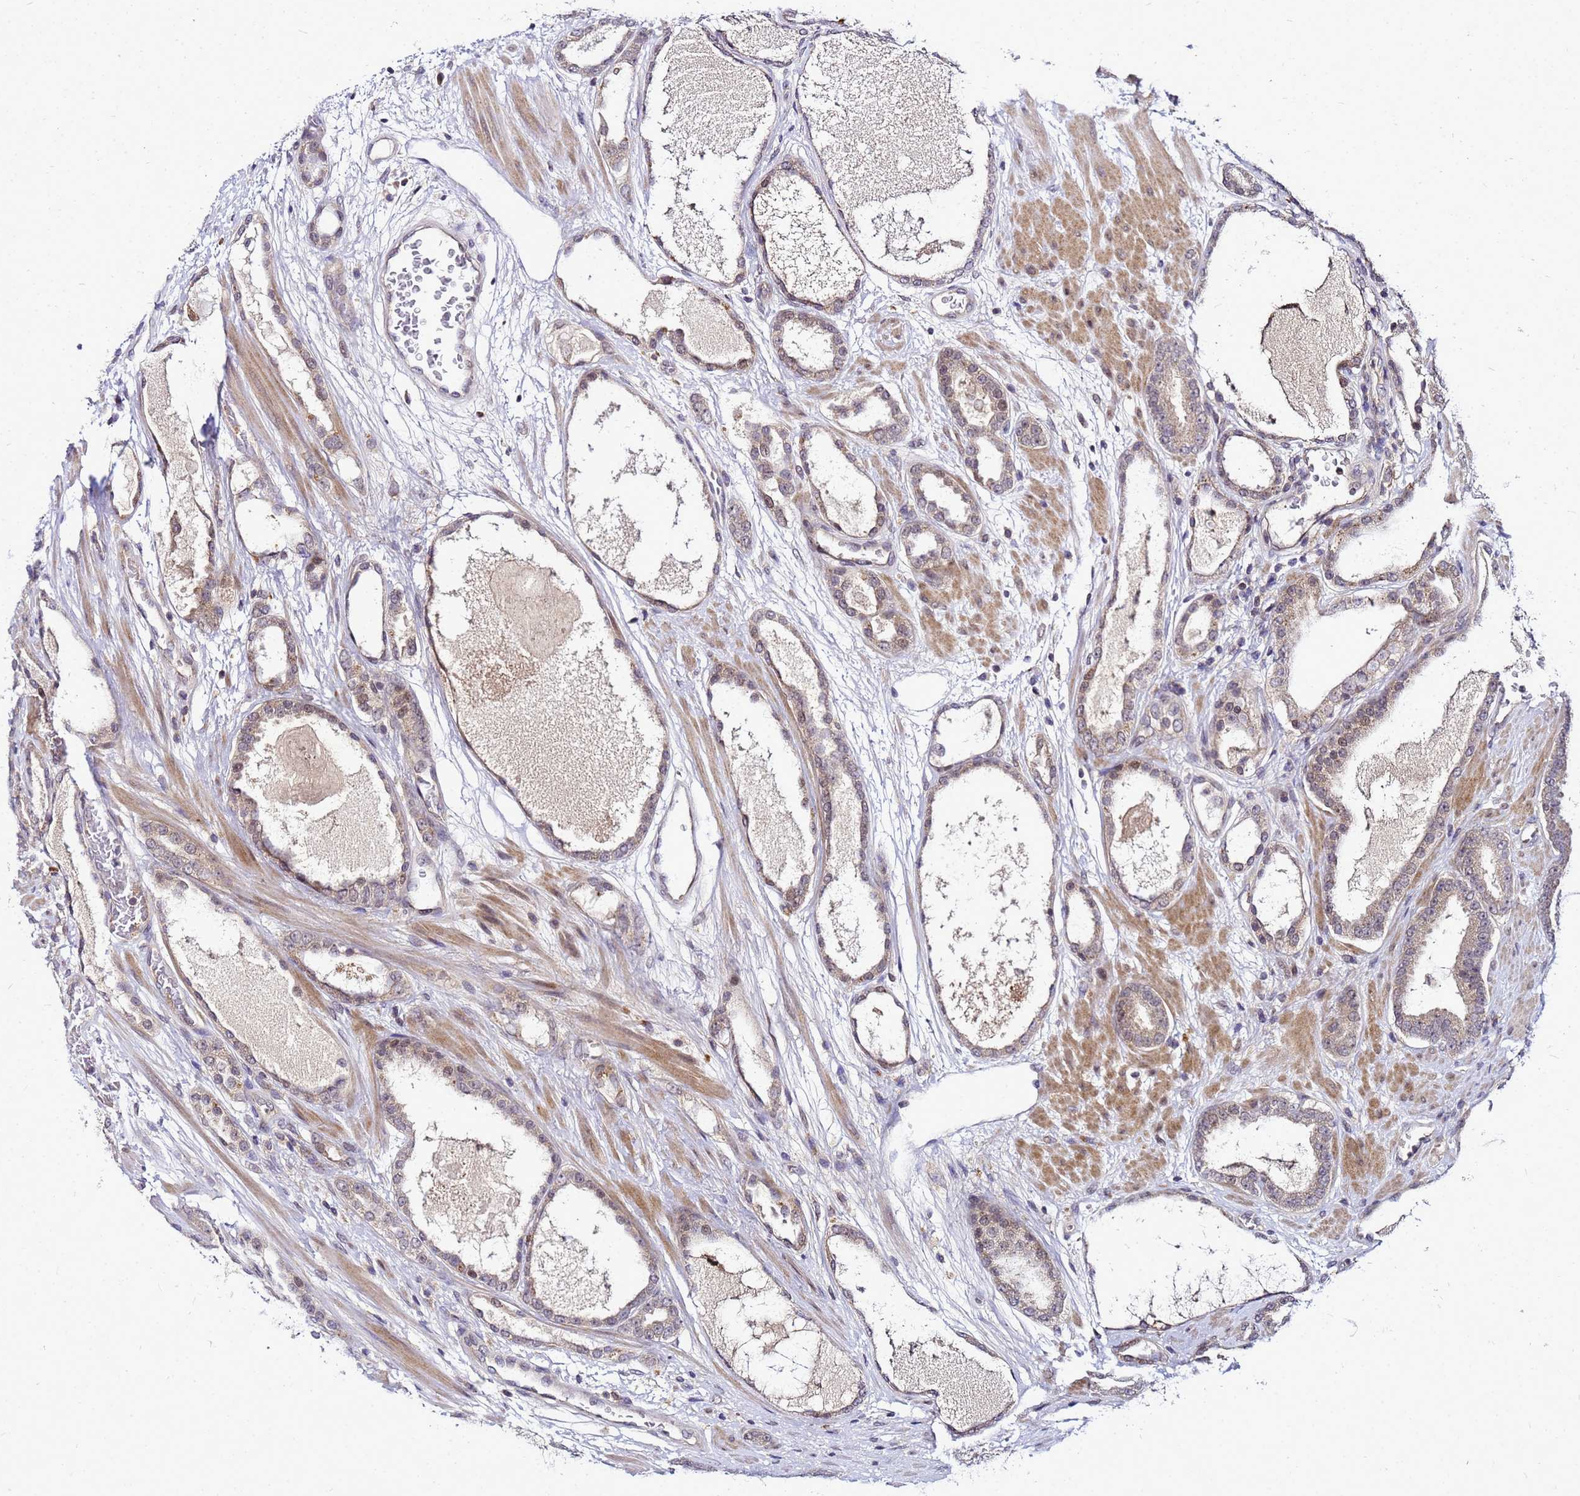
{"staining": {"intensity": "weak", "quantity": ">75%", "location": "cytoplasmic/membranous"}, "tissue": "prostate cancer", "cell_type": "Tumor cells", "image_type": "cancer", "snomed": [{"axis": "morphology", "description": "Adenocarcinoma, High grade"}, {"axis": "topography", "description": "Prostate"}], "caption": "A histopathology image of human prostate cancer (adenocarcinoma (high-grade)) stained for a protein displays weak cytoplasmic/membranous brown staining in tumor cells.", "gene": "SAT1", "patient": {"sex": "male", "age": 60}}